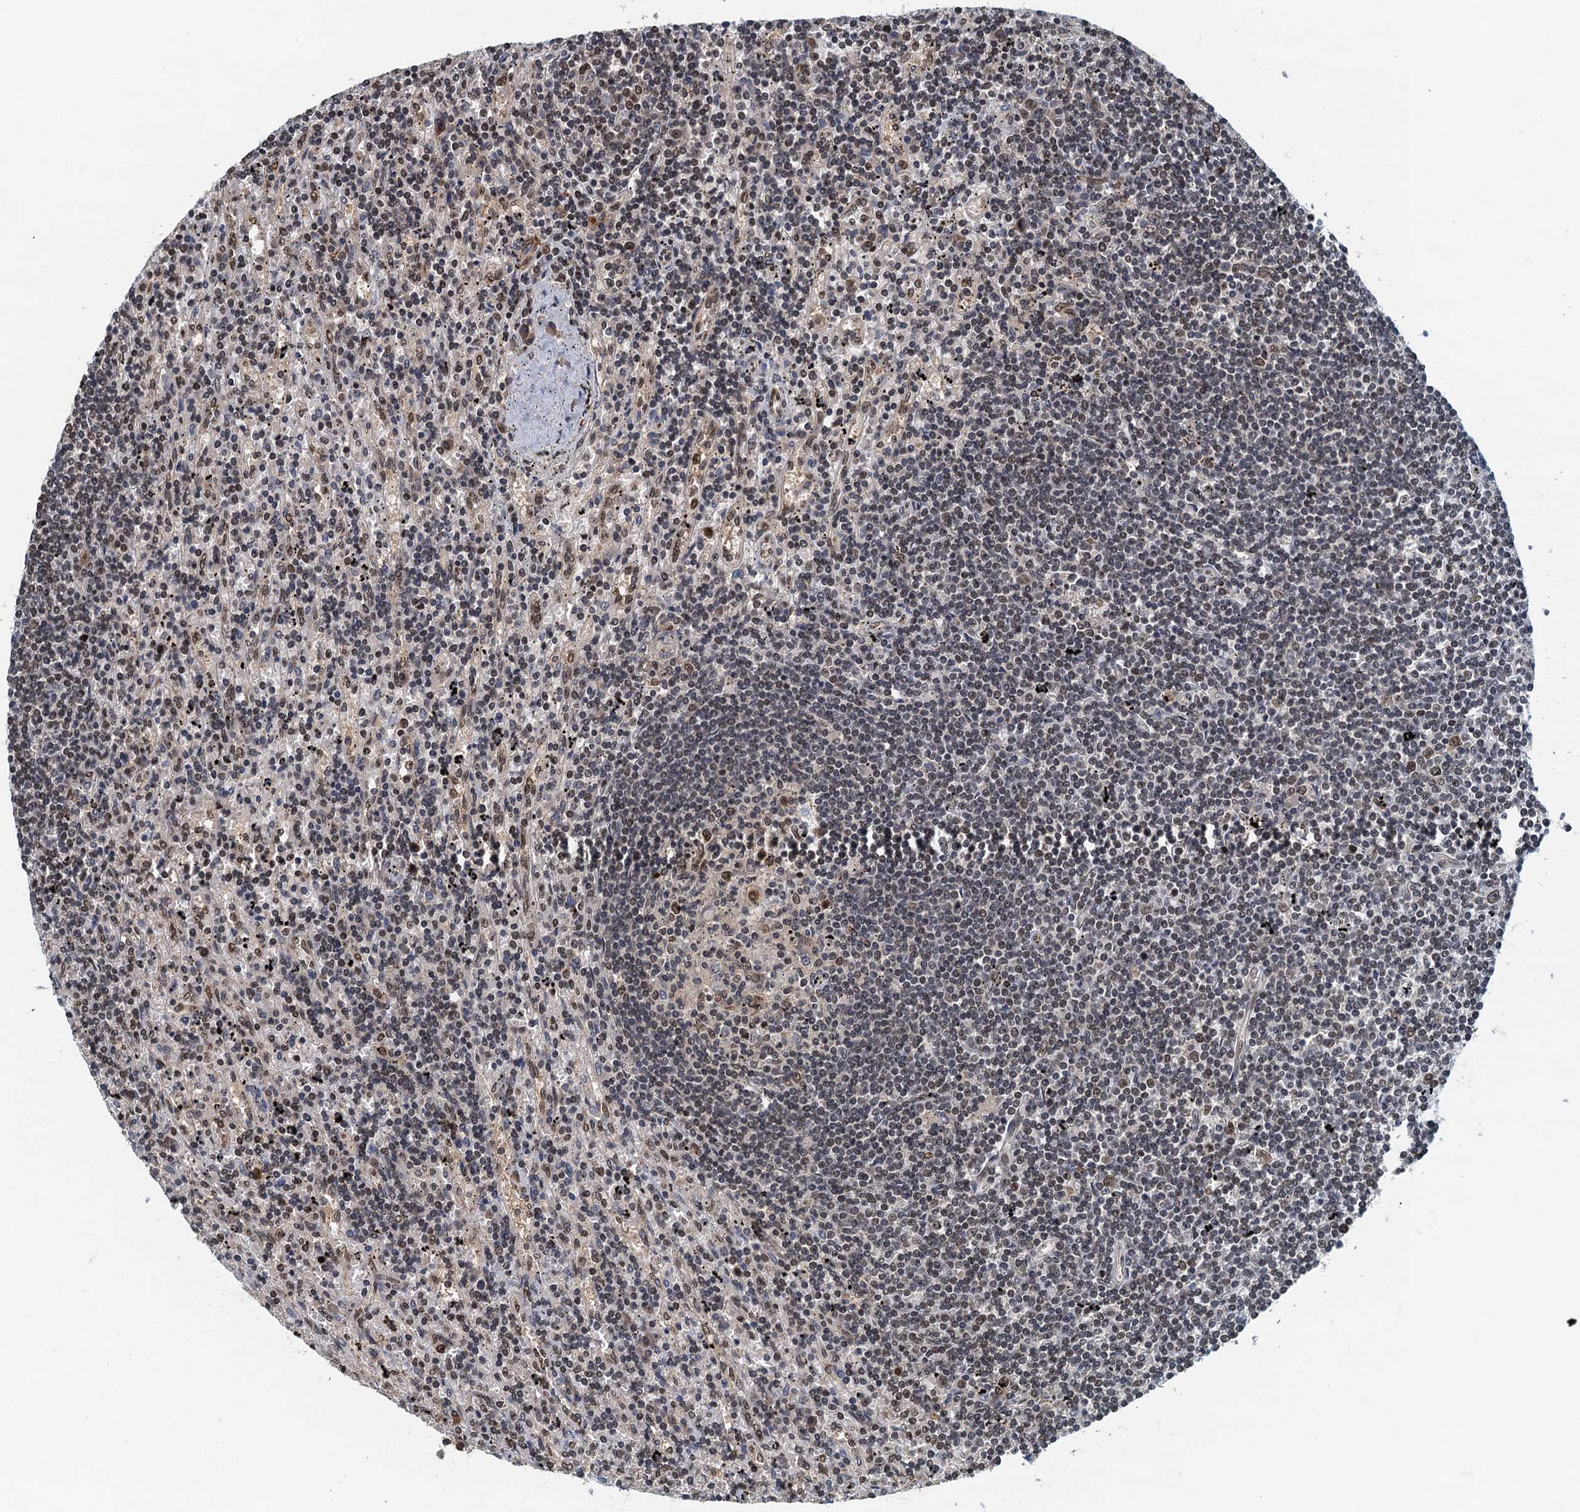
{"staining": {"intensity": "negative", "quantity": "none", "location": "none"}, "tissue": "lymphoma", "cell_type": "Tumor cells", "image_type": "cancer", "snomed": [{"axis": "morphology", "description": "Malignant lymphoma, non-Hodgkin's type, Low grade"}, {"axis": "topography", "description": "Spleen"}], "caption": "Low-grade malignant lymphoma, non-Hodgkin's type stained for a protein using immunohistochemistry (IHC) reveals no staining tumor cells.", "gene": "CKAP2L", "patient": {"sex": "male", "age": 76}}